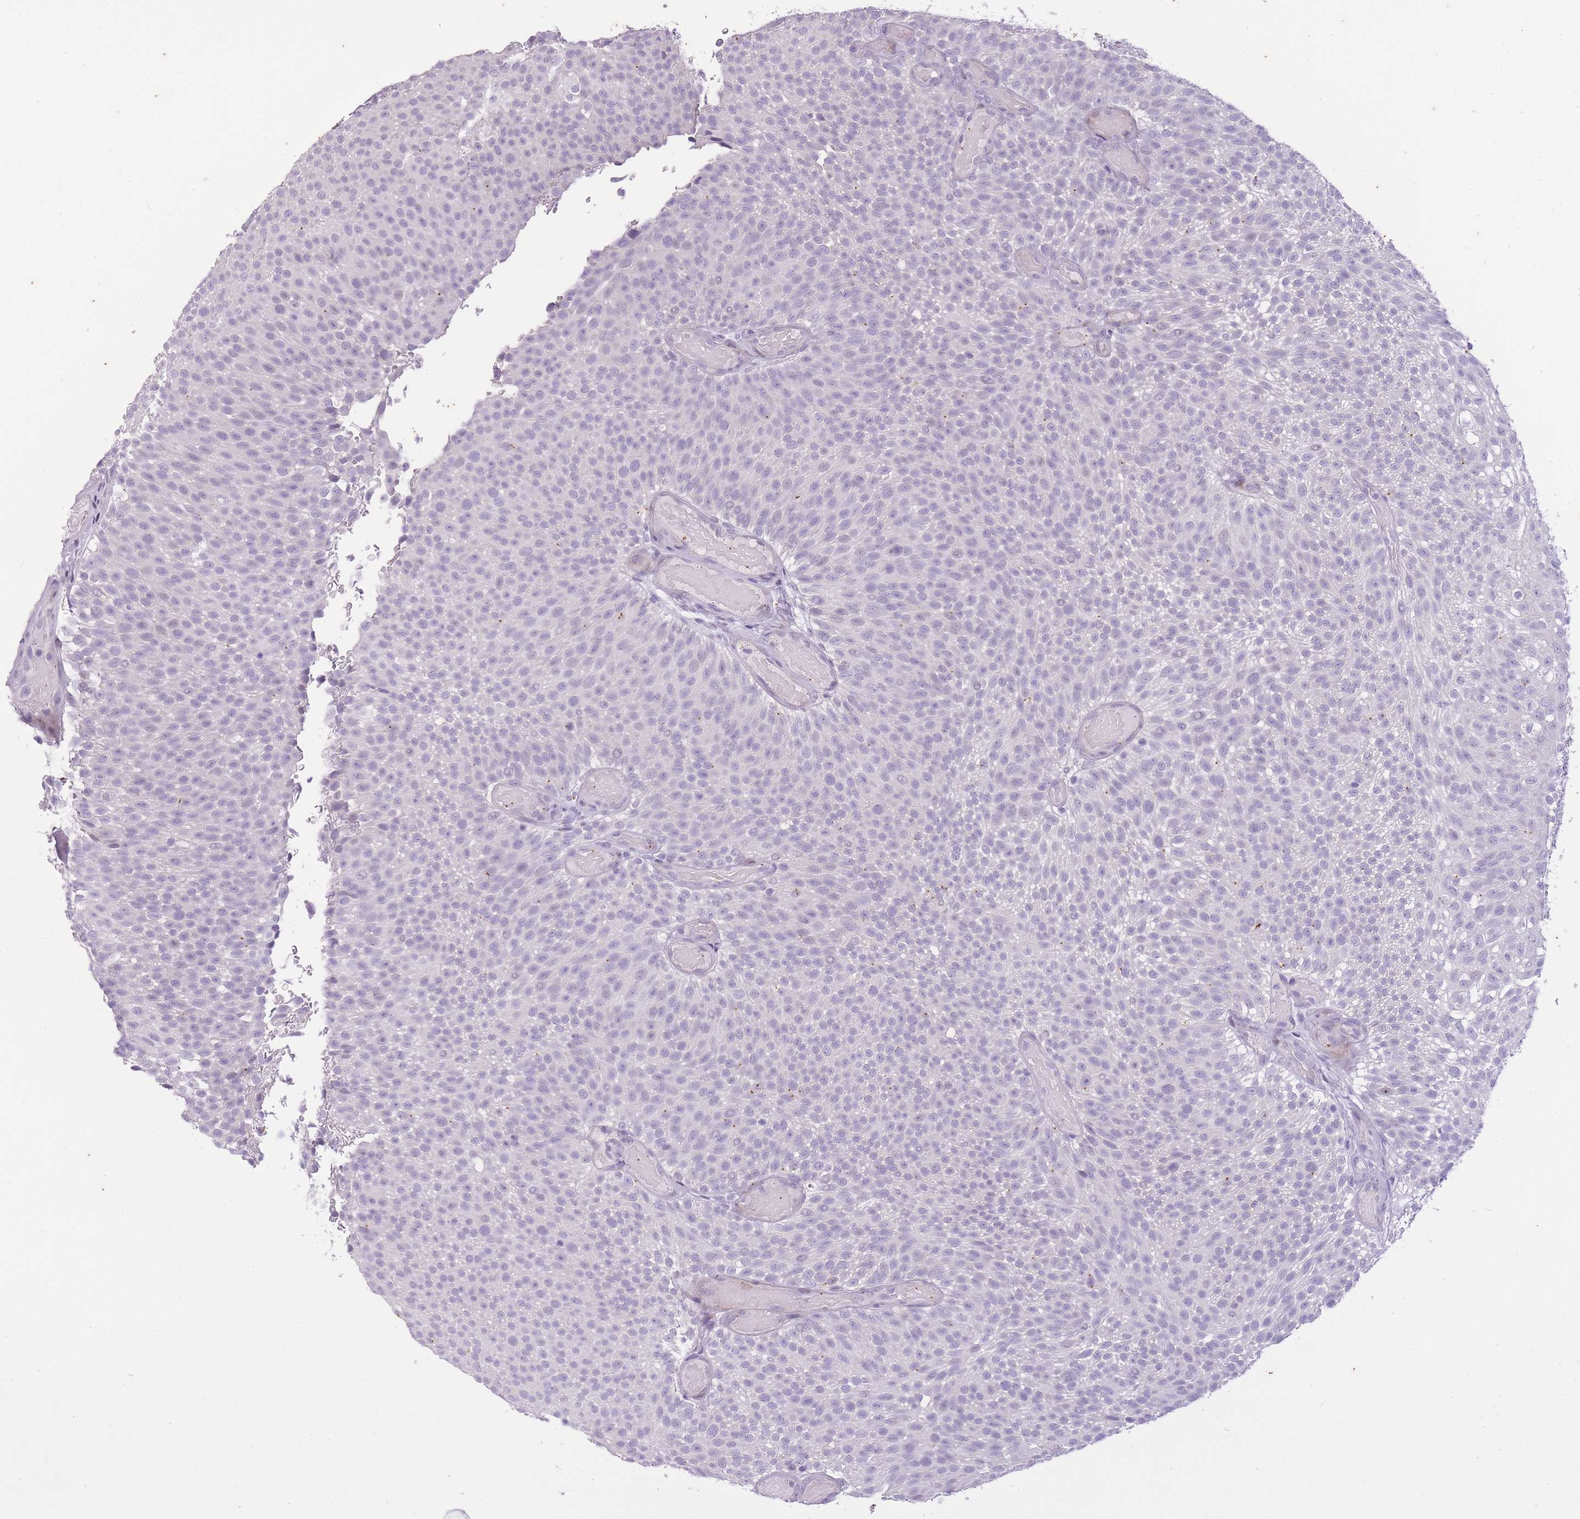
{"staining": {"intensity": "negative", "quantity": "none", "location": "none"}, "tissue": "urothelial cancer", "cell_type": "Tumor cells", "image_type": "cancer", "snomed": [{"axis": "morphology", "description": "Urothelial carcinoma, Low grade"}, {"axis": "topography", "description": "Urinary bladder"}], "caption": "DAB immunohistochemical staining of human low-grade urothelial carcinoma reveals no significant expression in tumor cells.", "gene": "CNTNAP3", "patient": {"sex": "male", "age": 78}}